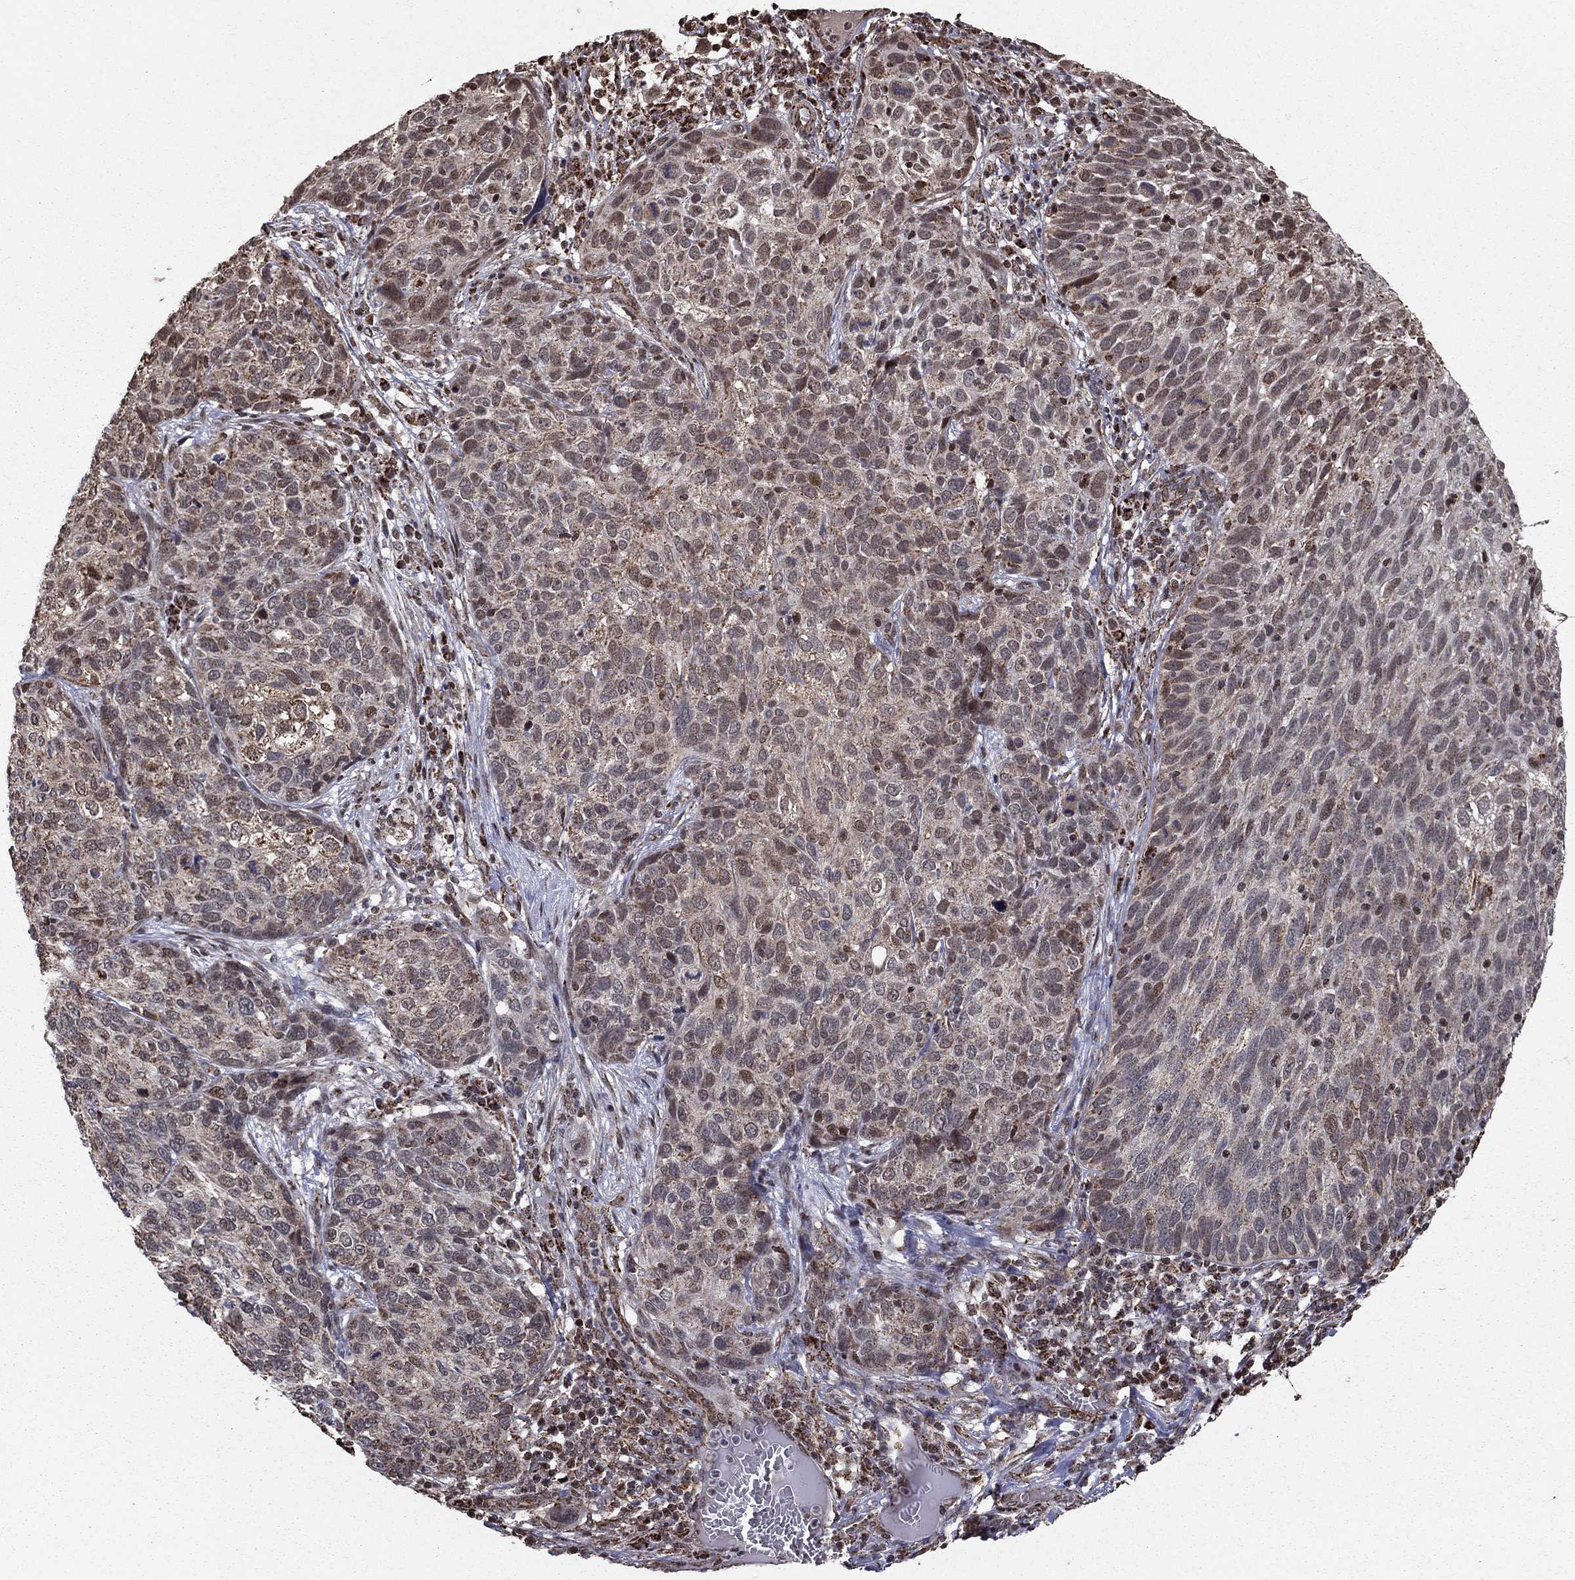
{"staining": {"intensity": "negative", "quantity": "none", "location": "none"}, "tissue": "skin cancer", "cell_type": "Tumor cells", "image_type": "cancer", "snomed": [{"axis": "morphology", "description": "Squamous cell carcinoma, NOS"}, {"axis": "topography", "description": "Skin"}], "caption": "IHC of human squamous cell carcinoma (skin) exhibits no staining in tumor cells. (DAB IHC, high magnification).", "gene": "ACOT13", "patient": {"sex": "male", "age": 92}}